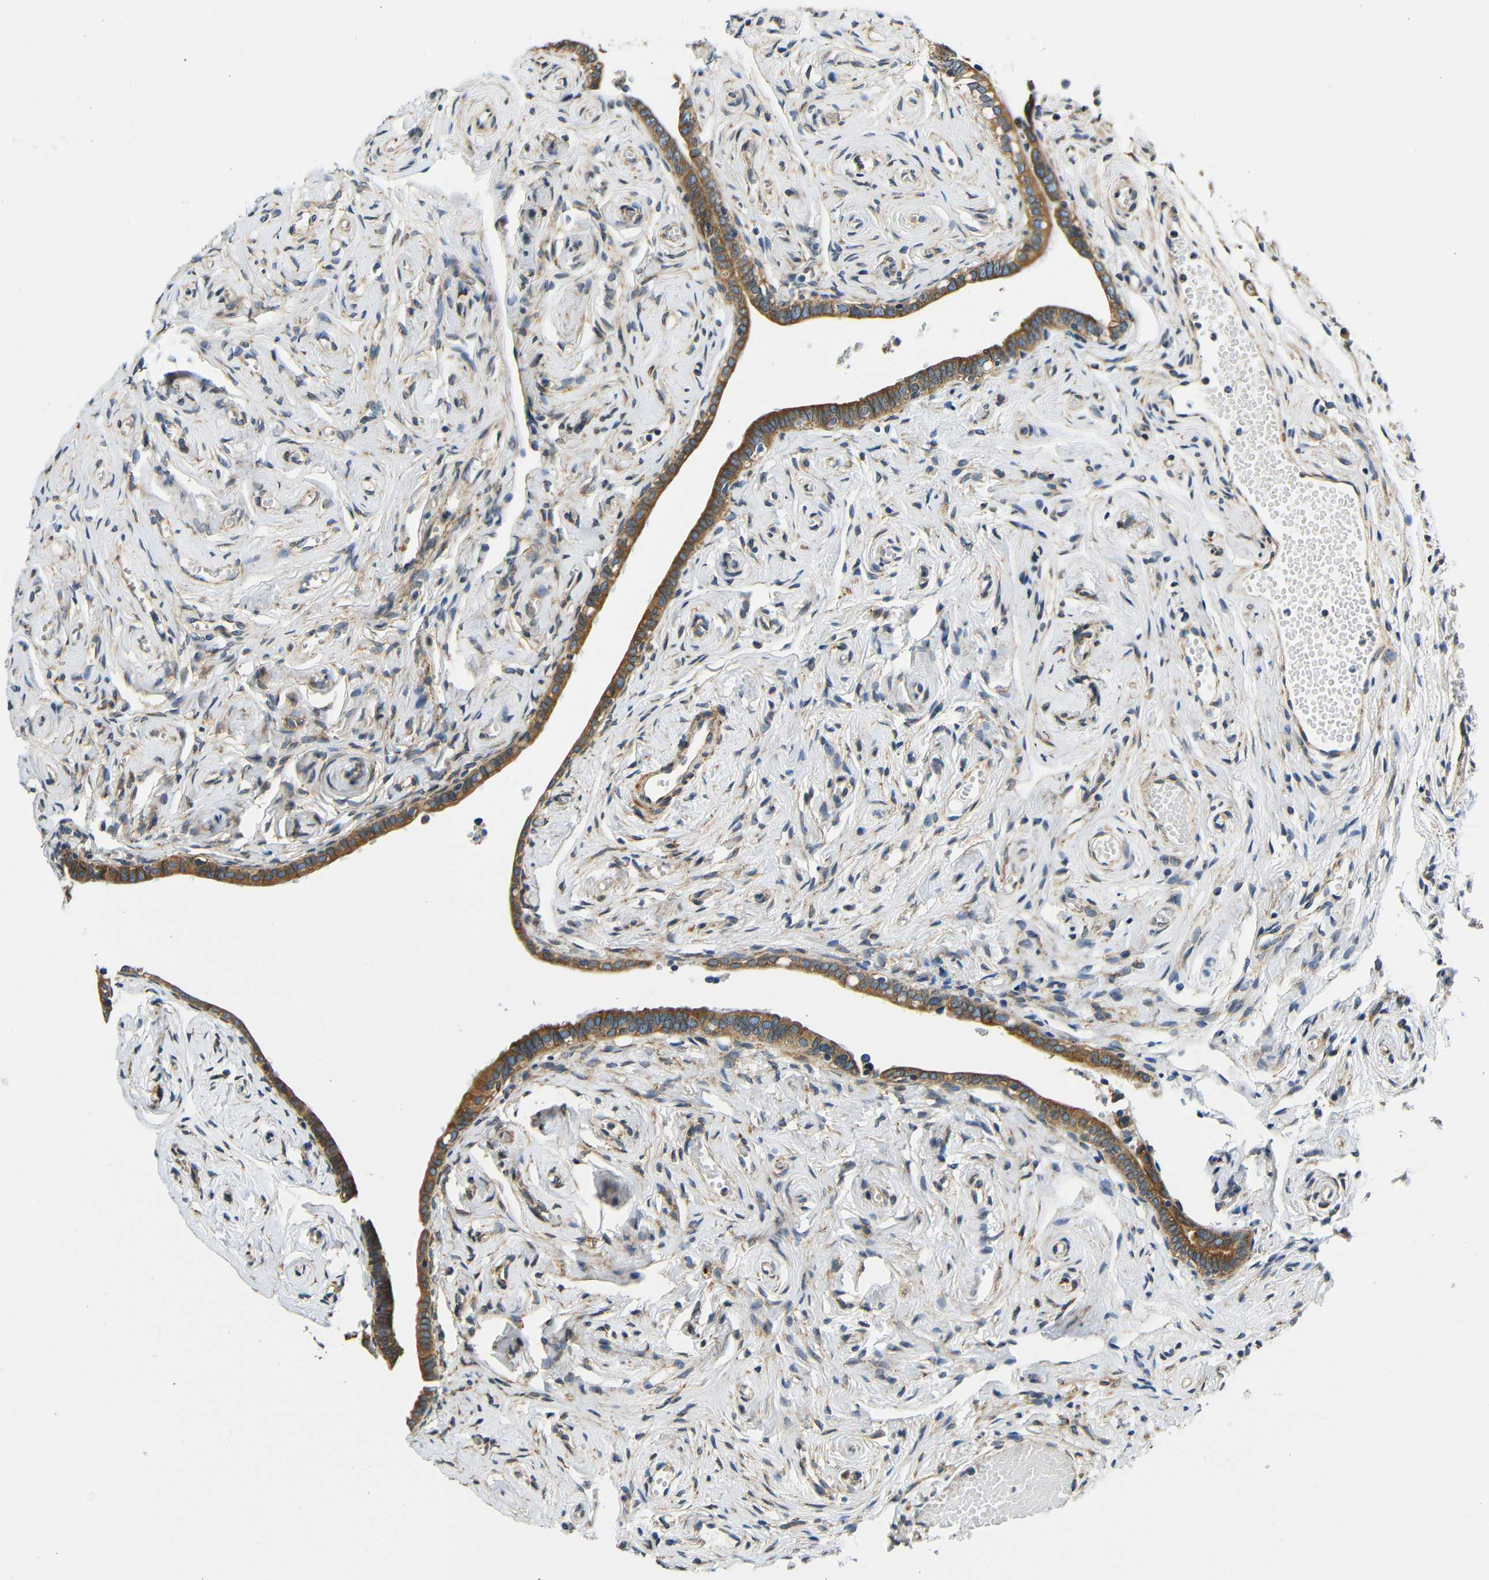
{"staining": {"intensity": "strong", "quantity": ">75%", "location": "cytoplasmic/membranous"}, "tissue": "fallopian tube", "cell_type": "Glandular cells", "image_type": "normal", "snomed": [{"axis": "morphology", "description": "Normal tissue, NOS"}, {"axis": "topography", "description": "Fallopian tube"}], "caption": "This photomicrograph reveals IHC staining of benign human fallopian tube, with high strong cytoplasmic/membranous staining in approximately >75% of glandular cells.", "gene": "VAPB", "patient": {"sex": "female", "age": 71}}